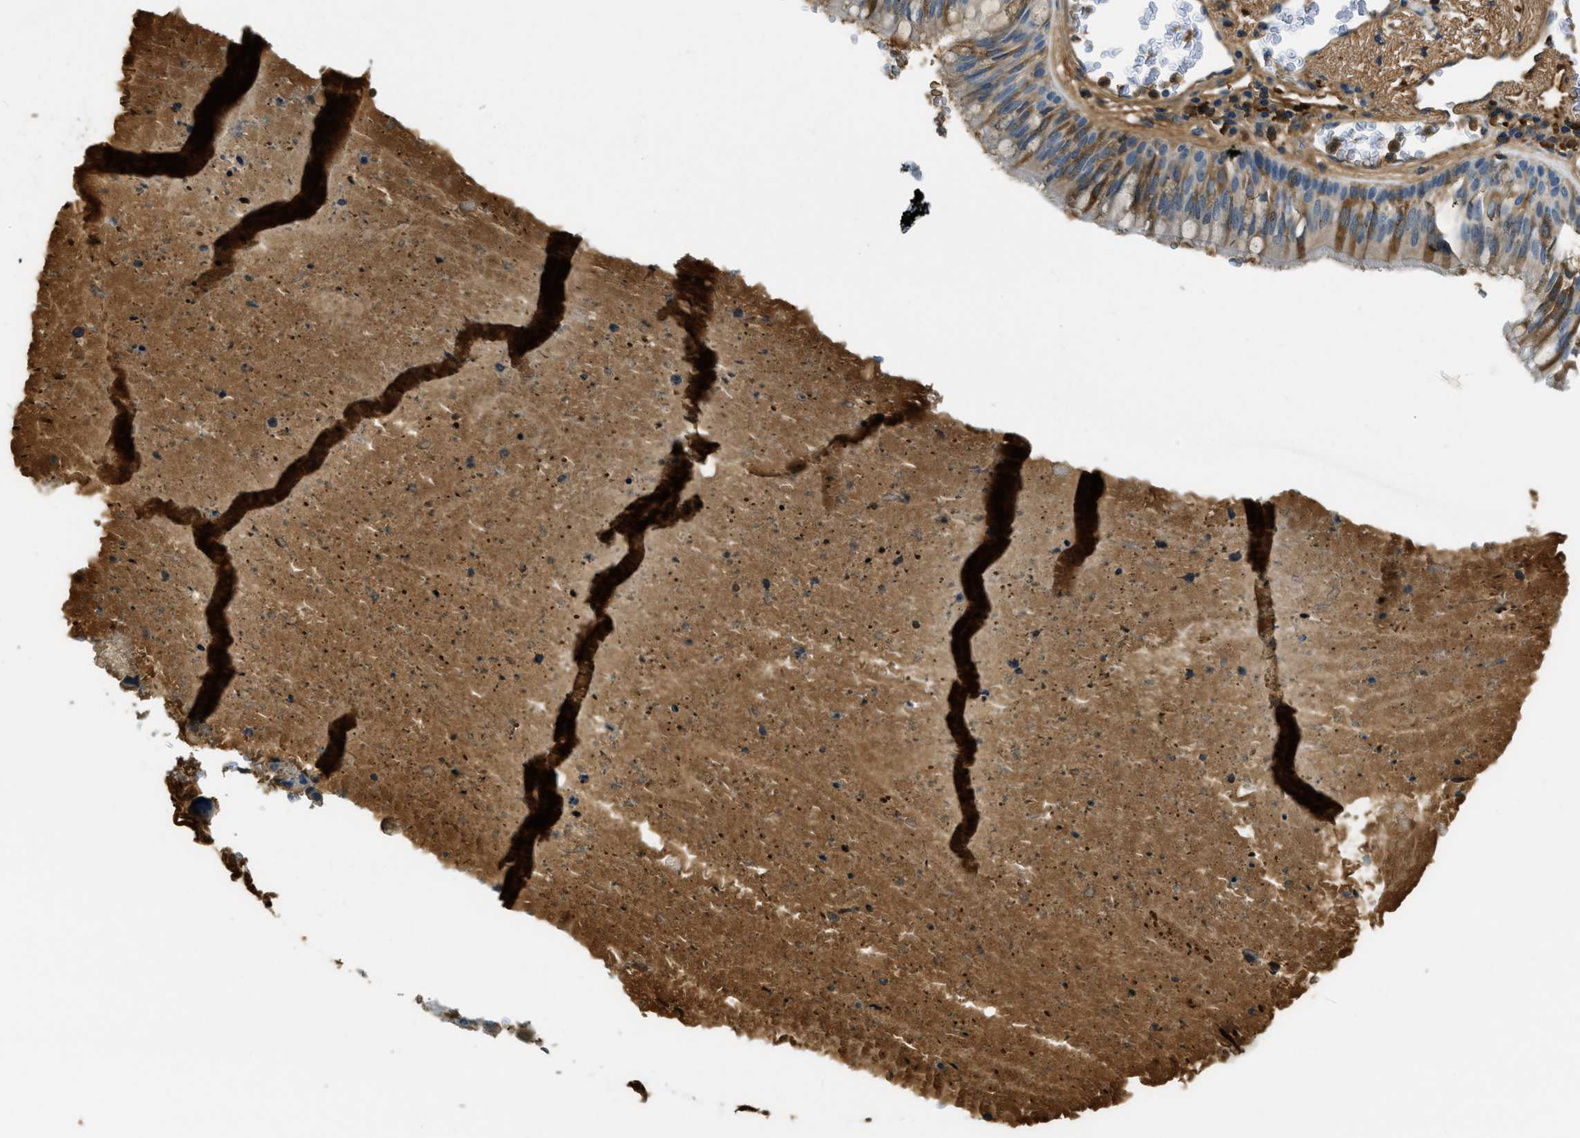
{"staining": {"intensity": "moderate", "quantity": ">75%", "location": "cytoplasmic/membranous"}, "tissue": "bronchus", "cell_type": "Respiratory epithelial cells", "image_type": "normal", "snomed": [{"axis": "morphology", "description": "Normal tissue, NOS"}, {"axis": "morphology", "description": "Adenocarcinoma, NOS"}, {"axis": "morphology", "description": "Adenocarcinoma, metastatic, NOS"}, {"axis": "topography", "description": "Lymph node"}, {"axis": "topography", "description": "Bronchus"}, {"axis": "topography", "description": "Lung"}], "caption": "A brown stain labels moderate cytoplasmic/membranous staining of a protein in respiratory epithelial cells of benign bronchus. Using DAB (3,3'-diaminobenzidine) (brown) and hematoxylin (blue) stains, captured at high magnification using brightfield microscopy.", "gene": "PRTN3", "patient": {"sex": "female", "age": 54}}